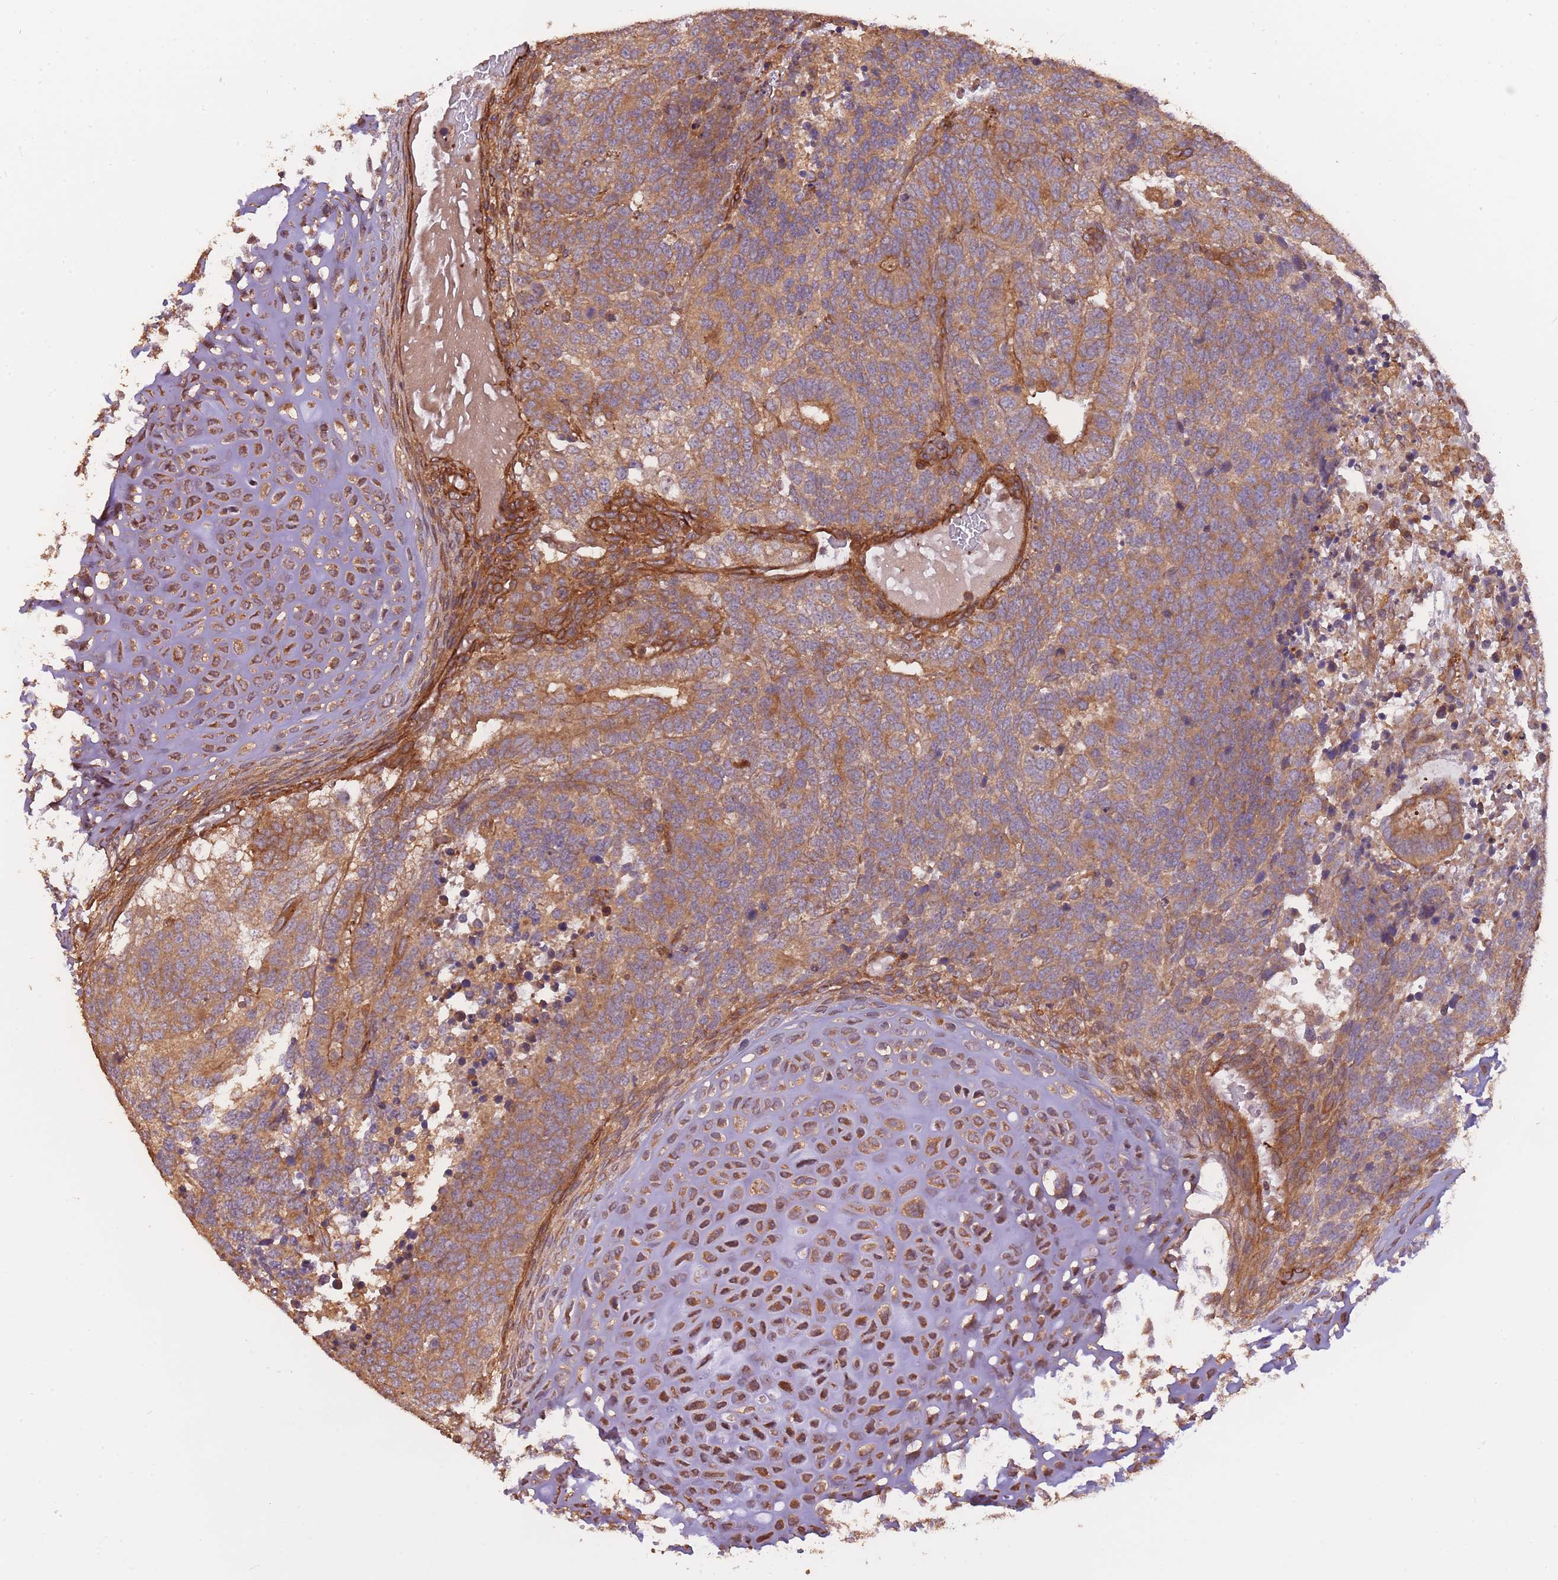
{"staining": {"intensity": "moderate", "quantity": ">75%", "location": "cytoplasmic/membranous"}, "tissue": "testis cancer", "cell_type": "Tumor cells", "image_type": "cancer", "snomed": [{"axis": "morphology", "description": "Carcinoma, Embryonal, NOS"}, {"axis": "topography", "description": "Testis"}], "caption": "Tumor cells display medium levels of moderate cytoplasmic/membranous staining in about >75% of cells in human embryonal carcinoma (testis).", "gene": "ARMH3", "patient": {"sex": "male", "age": 23}}